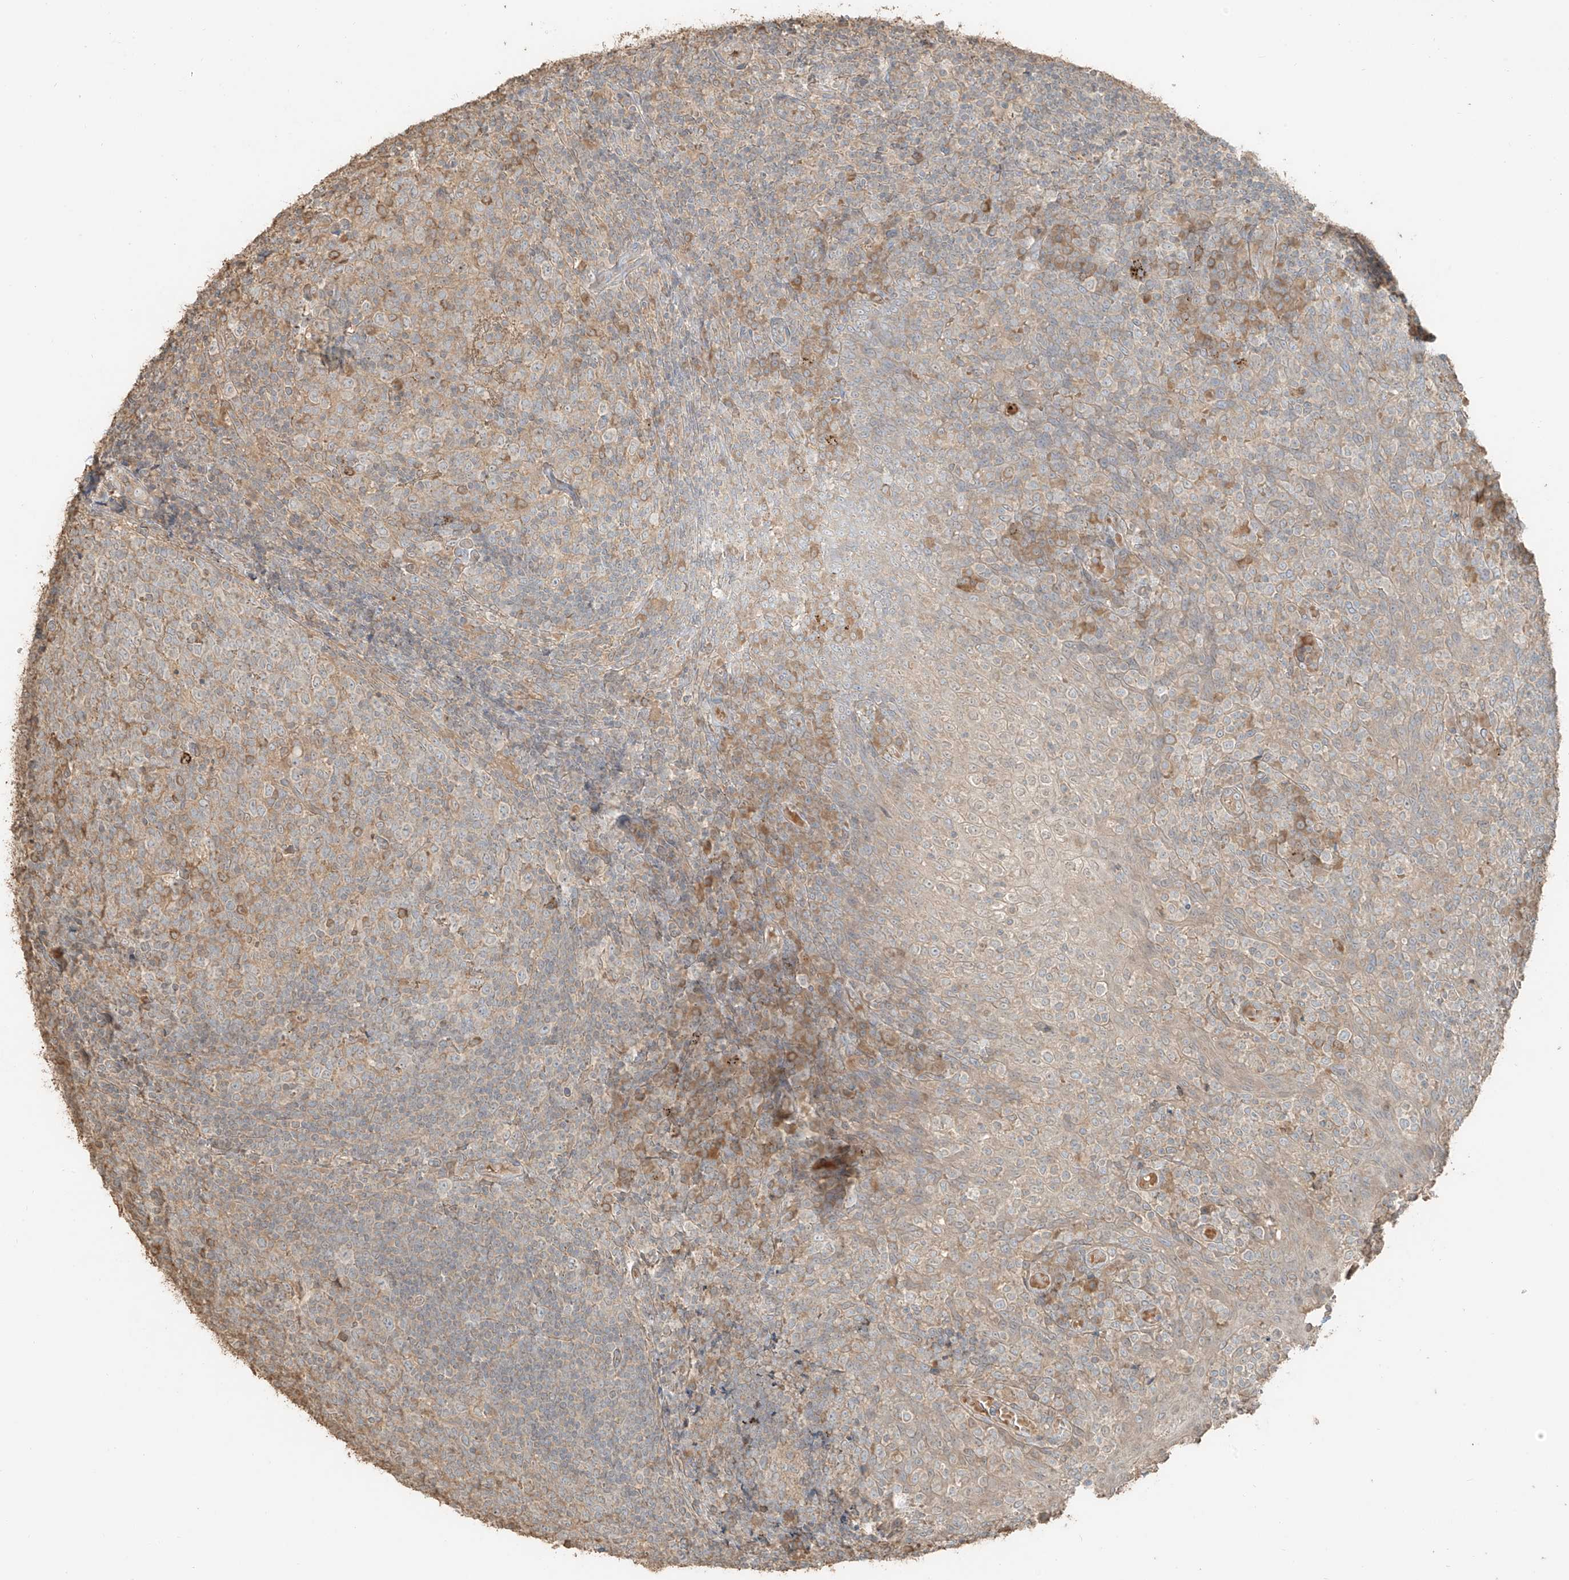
{"staining": {"intensity": "negative", "quantity": "none", "location": "none"}, "tissue": "tonsil", "cell_type": "Germinal center cells", "image_type": "normal", "snomed": [{"axis": "morphology", "description": "Normal tissue, NOS"}, {"axis": "topography", "description": "Tonsil"}], "caption": "Immunohistochemistry (IHC) image of unremarkable human tonsil stained for a protein (brown), which reveals no positivity in germinal center cells.", "gene": "RFTN2", "patient": {"sex": "female", "age": 19}}